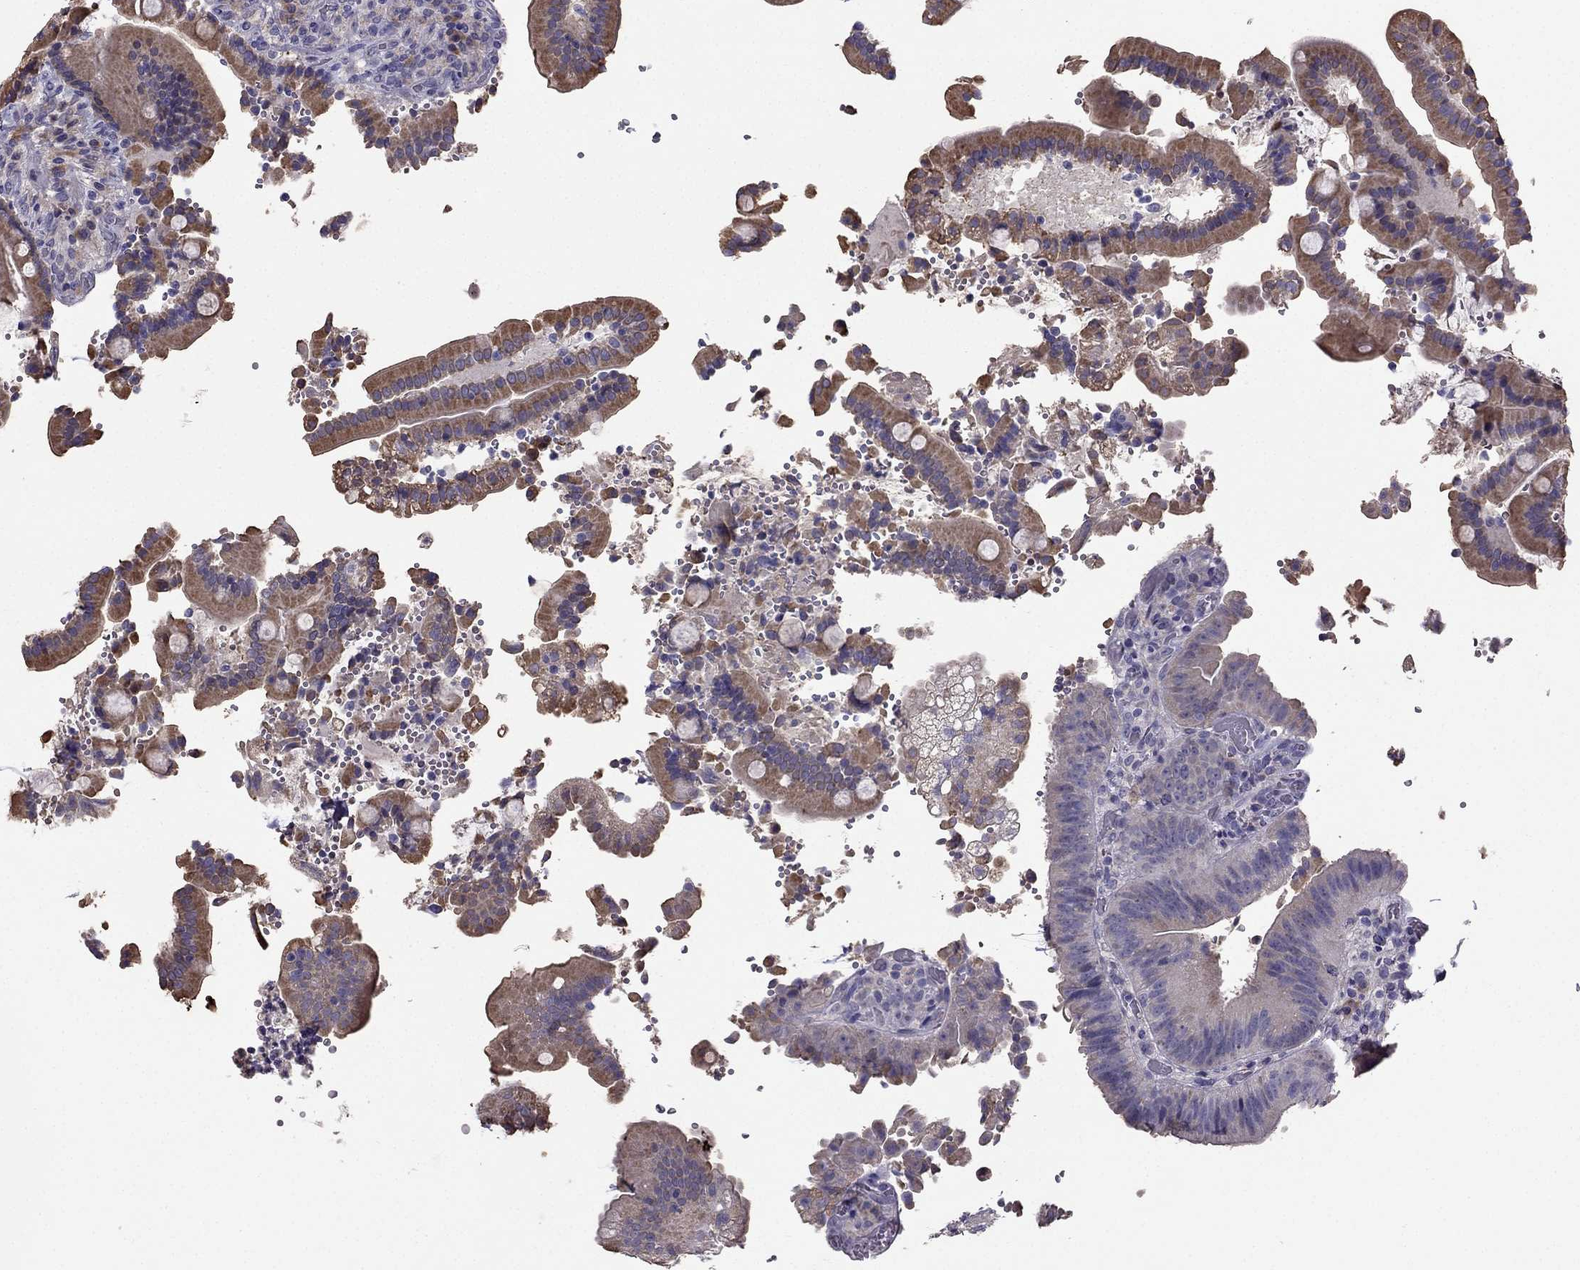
{"staining": {"intensity": "moderate", "quantity": "25%-75%", "location": "cytoplasmic/membranous"}, "tissue": "duodenum", "cell_type": "Glandular cells", "image_type": "normal", "snomed": [{"axis": "morphology", "description": "Normal tissue, NOS"}, {"axis": "topography", "description": "Duodenum"}], "caption": "Moderate cytoplasmic/membranous expression is present in about 25%-75% of glandular cells in normal duodenum. Nuclei are stained in blue.", "gene": "CDH9", "patient": {"sex": "female", "age": 62}}